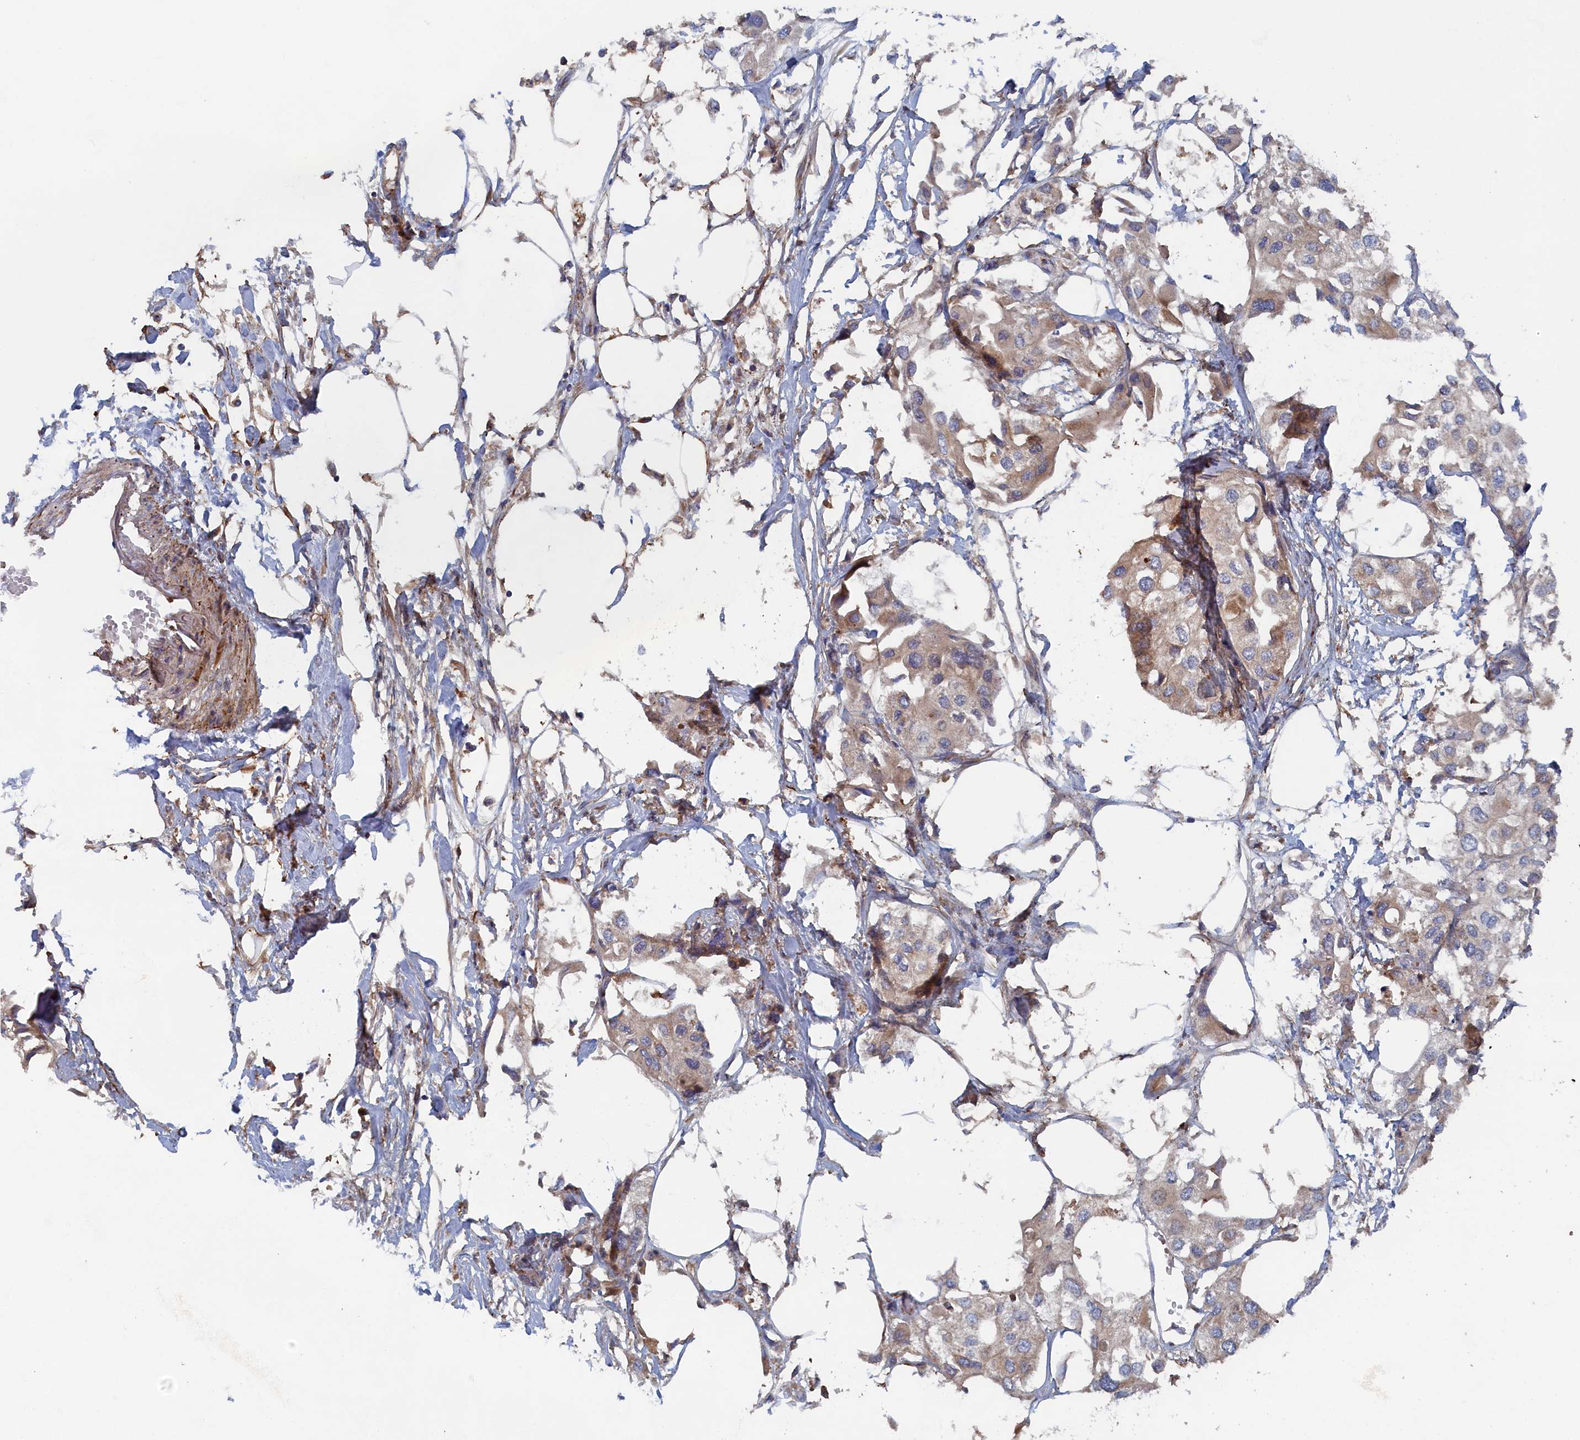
{"staining": {"intensity": "weak", "quantity": "<25%", "location": "cytoplasmic/membranous"}, "tissue": "urothelial cancer", "cell_type": "Tumor cells", "image_type": "cancer", "snomed": [{"axis": "morphology", "description": "Urothelial carcinoma, High grade"}, {"axis": "topography", "description": "Urinary bladder"}], "caption": "DAB immunohistochemical staining of human urothelial cancer demonstrates no significant positivity in tumor cells.", "gene": "TMEM196", "patient": {"sex": "male", "age": 64}}